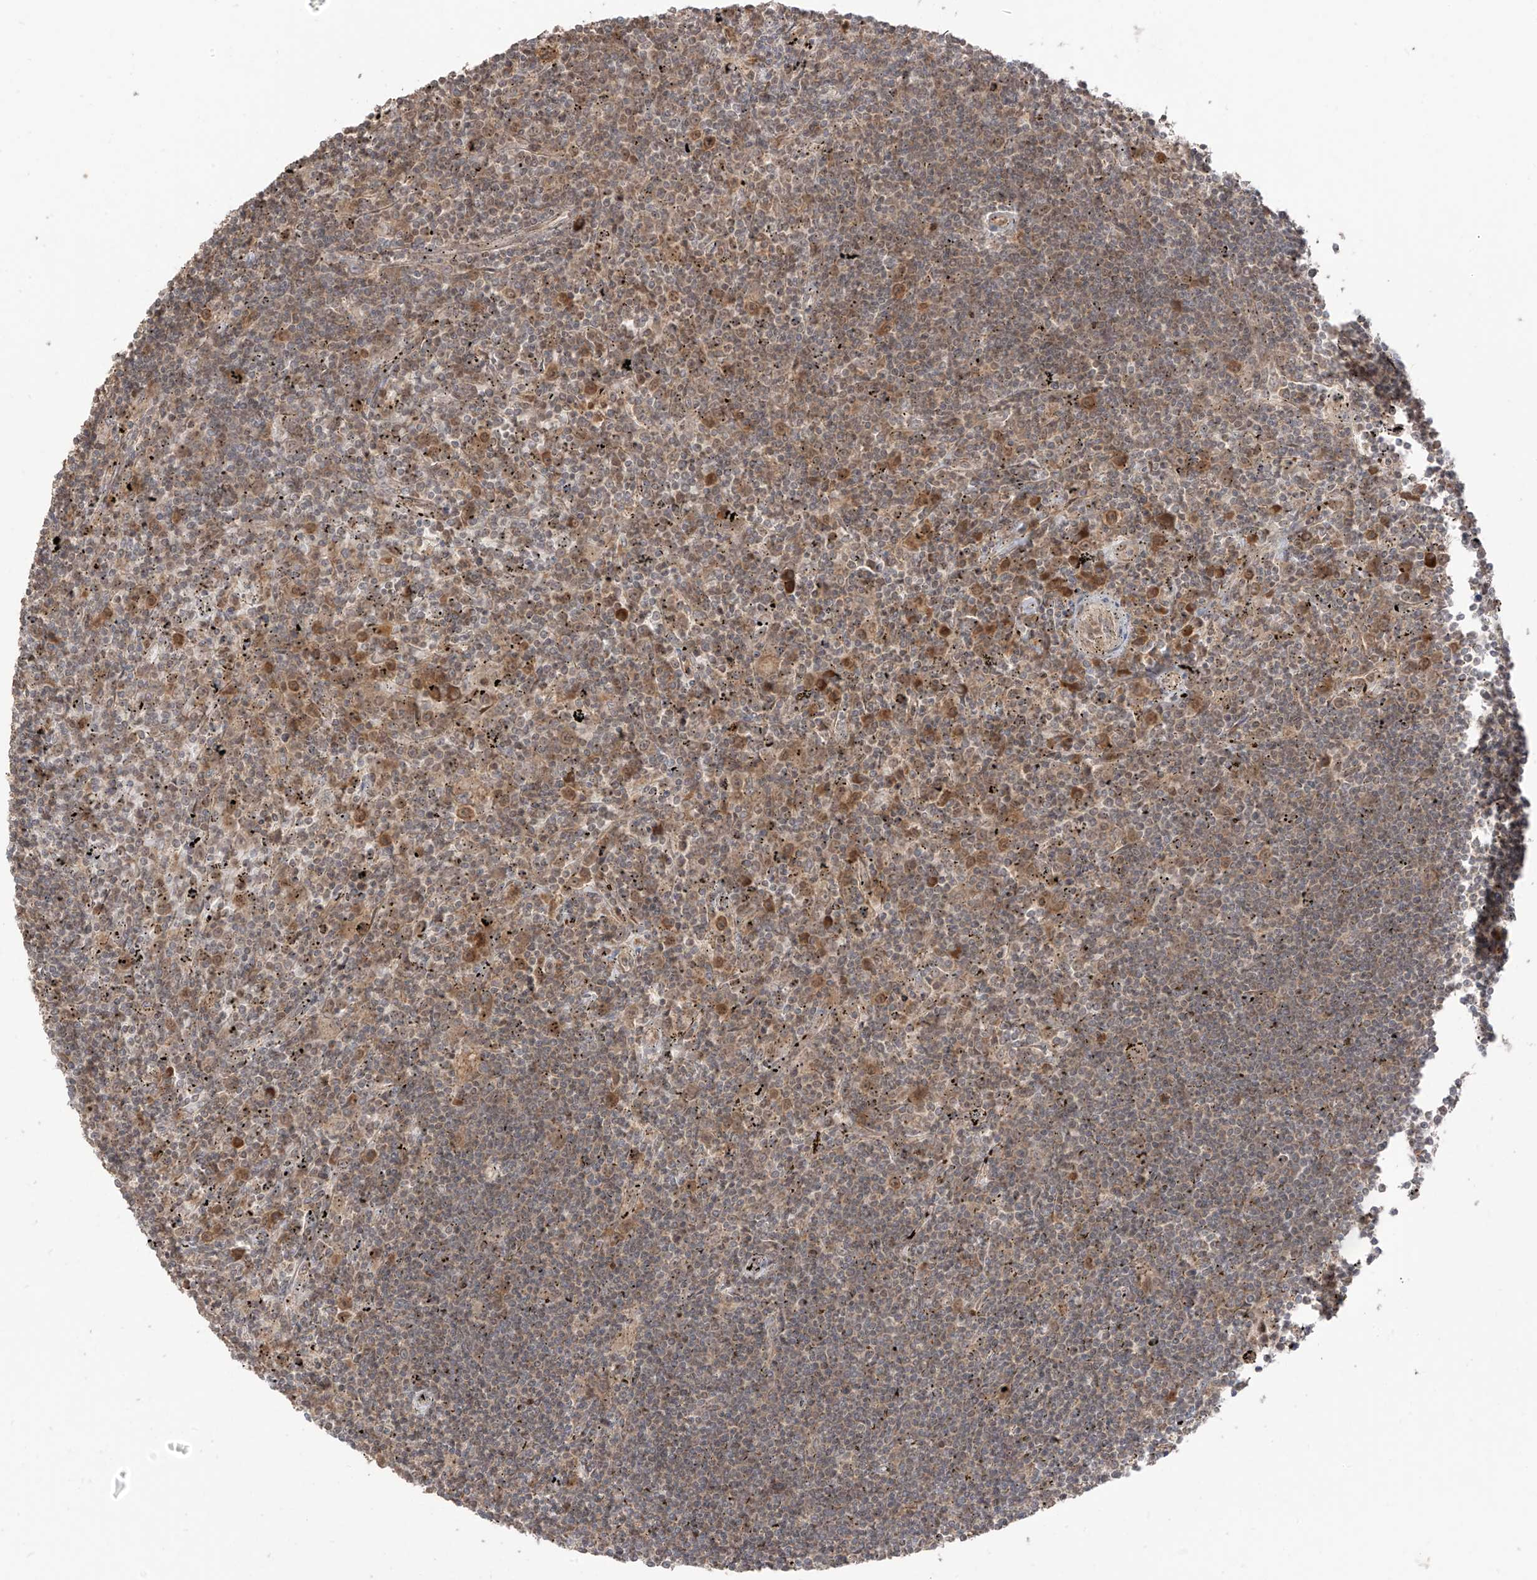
{"staining": {"intensity": "moderate", "quantity": "<25%", "location": "cytoplasmic/membranous"}, "tissue": "lymphoma", "cell_type": "Tumor cells", "image_type": "cancer", "snomed": [{"axis": "morphology", "description": "Malignant lymphoma, non-Hodgkin's type, Low grade"}, {"axis": "topography", "description": "Spleen"}], "caption": "Immunohistochemistry histopathology image of lymphoma stained for a protein (brown), which displays low levels of moderate cytoplasmic/membranous positivity in approximately <25% of tumor cells.", "gene": "COLGALT2", "patient": {"sex": "male", "age": 76}}